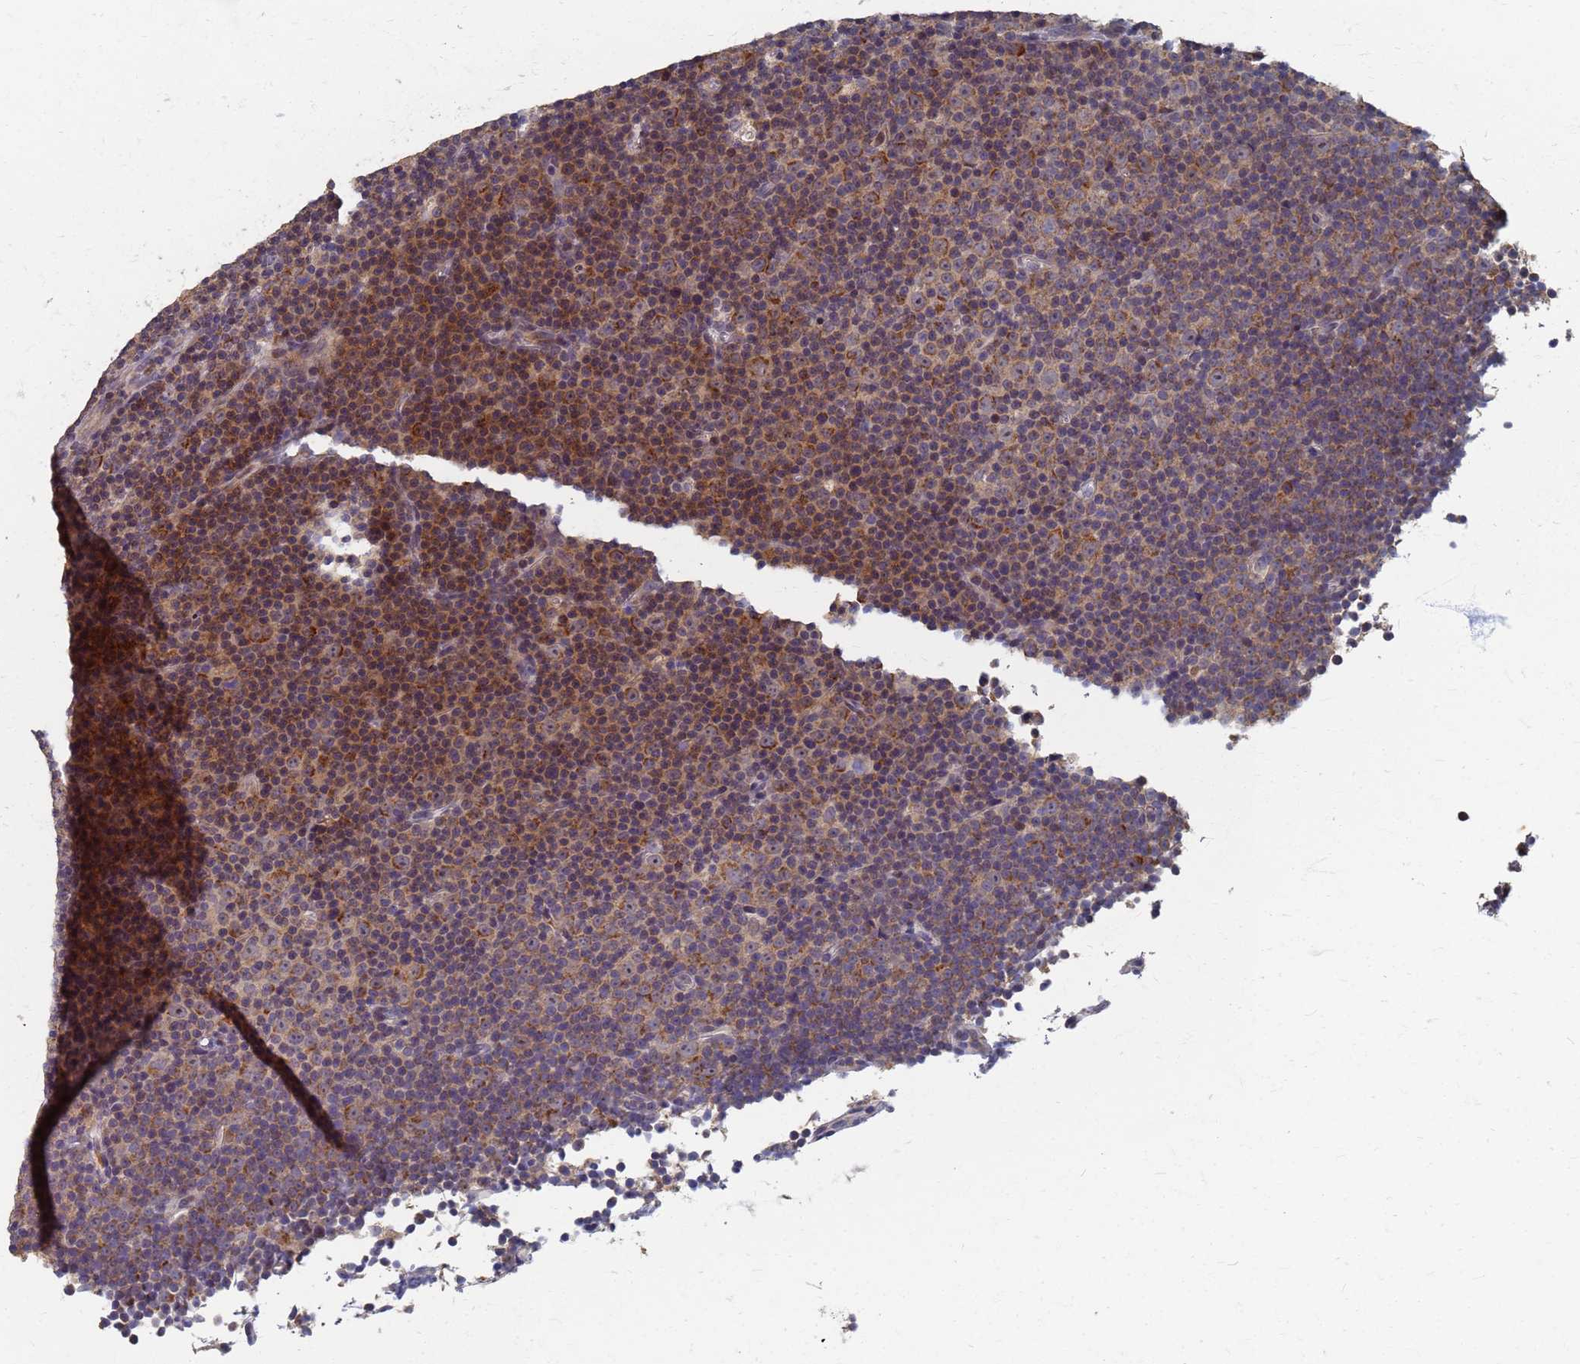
{"staining": {"intensity": "moderate", "quantity": "25%-75%", "location": "cytoplasmic/membranous"}, "tissue": "lymphoma", "cell_type": "Tumor cells", "image_type": "cancer", "snomed": [{"axis": "morphology", "description": "Malignant lymphoma, non-Hodgkin's type, Low grade"}, {"axis": "topography", "description": "Lymph node"}], "caption": "An immunohistochemistry image of neoplastic tissue is shown. Protein staining in brown shows moderate cytoplasmic/membranous positivity in lymphoma within tumor cells. (DAB (3,3'-diaminobenzidine) IHC with brightfield microscopy, high magnification).", "gene": "ATPAF1", "patient": {"sex": "female", "age": 67}}